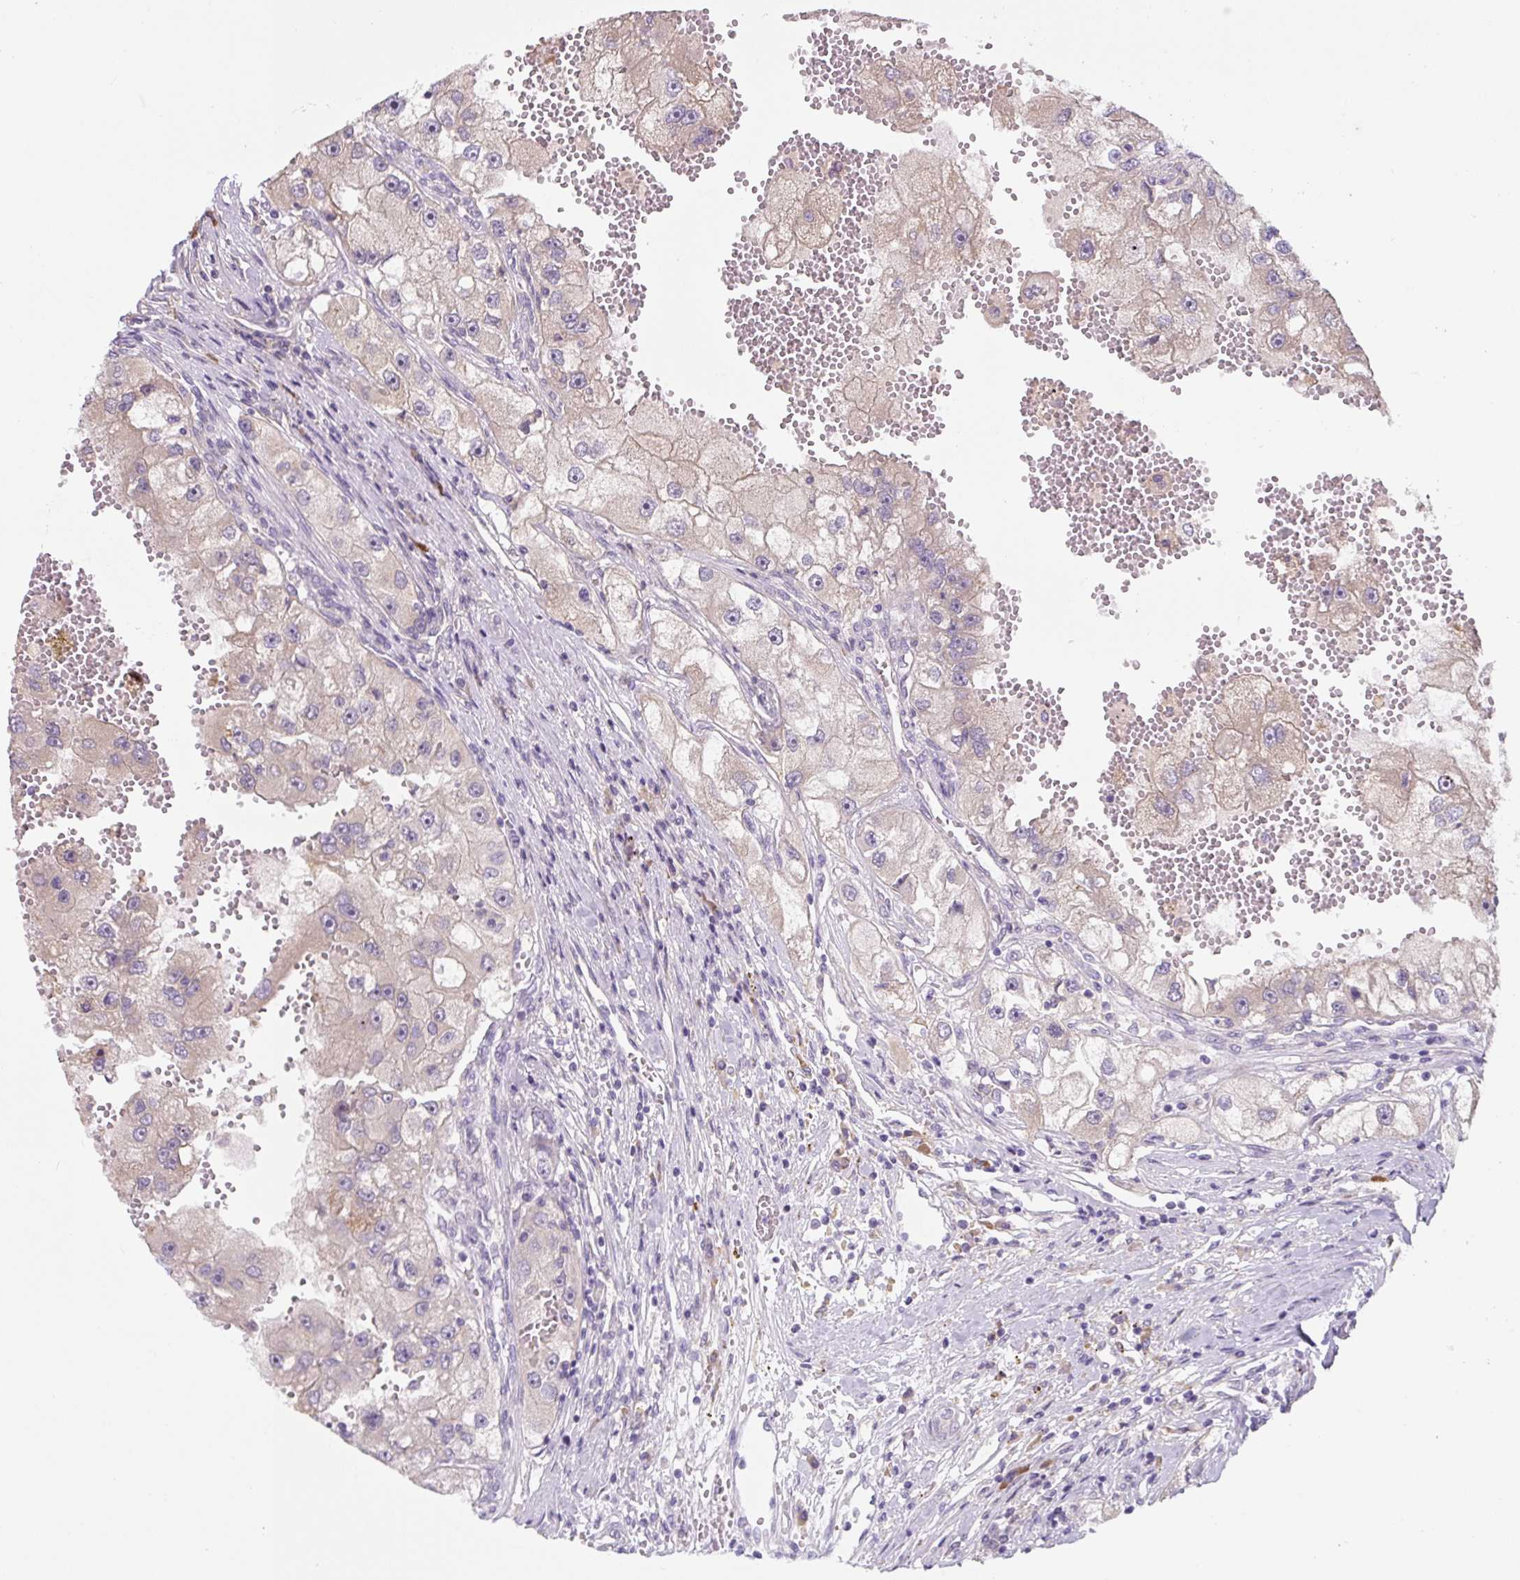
{"staining": {"intensity": "negative", "quantity": "none", "location": "none"}, "tissue": "renal cancer", "cell_type": "Tumor cells", "image_type": "cancer", "snomed": [{"axis": "morphology", "description": "Adenocarcinoma, NOS"}, {"axis": "topography", "description": "Kidney"}], "caption": "Renal cancer (adenocarcinoma) was stained to show a protein in brown. There is no significant staining in tumor cells. (DAB (3,3'-diaminobenzidine) immunohistochemistry with hematoxylin counter stain).", "gene": "FZD5", "patient": {"sex": "male", "age": 63}}